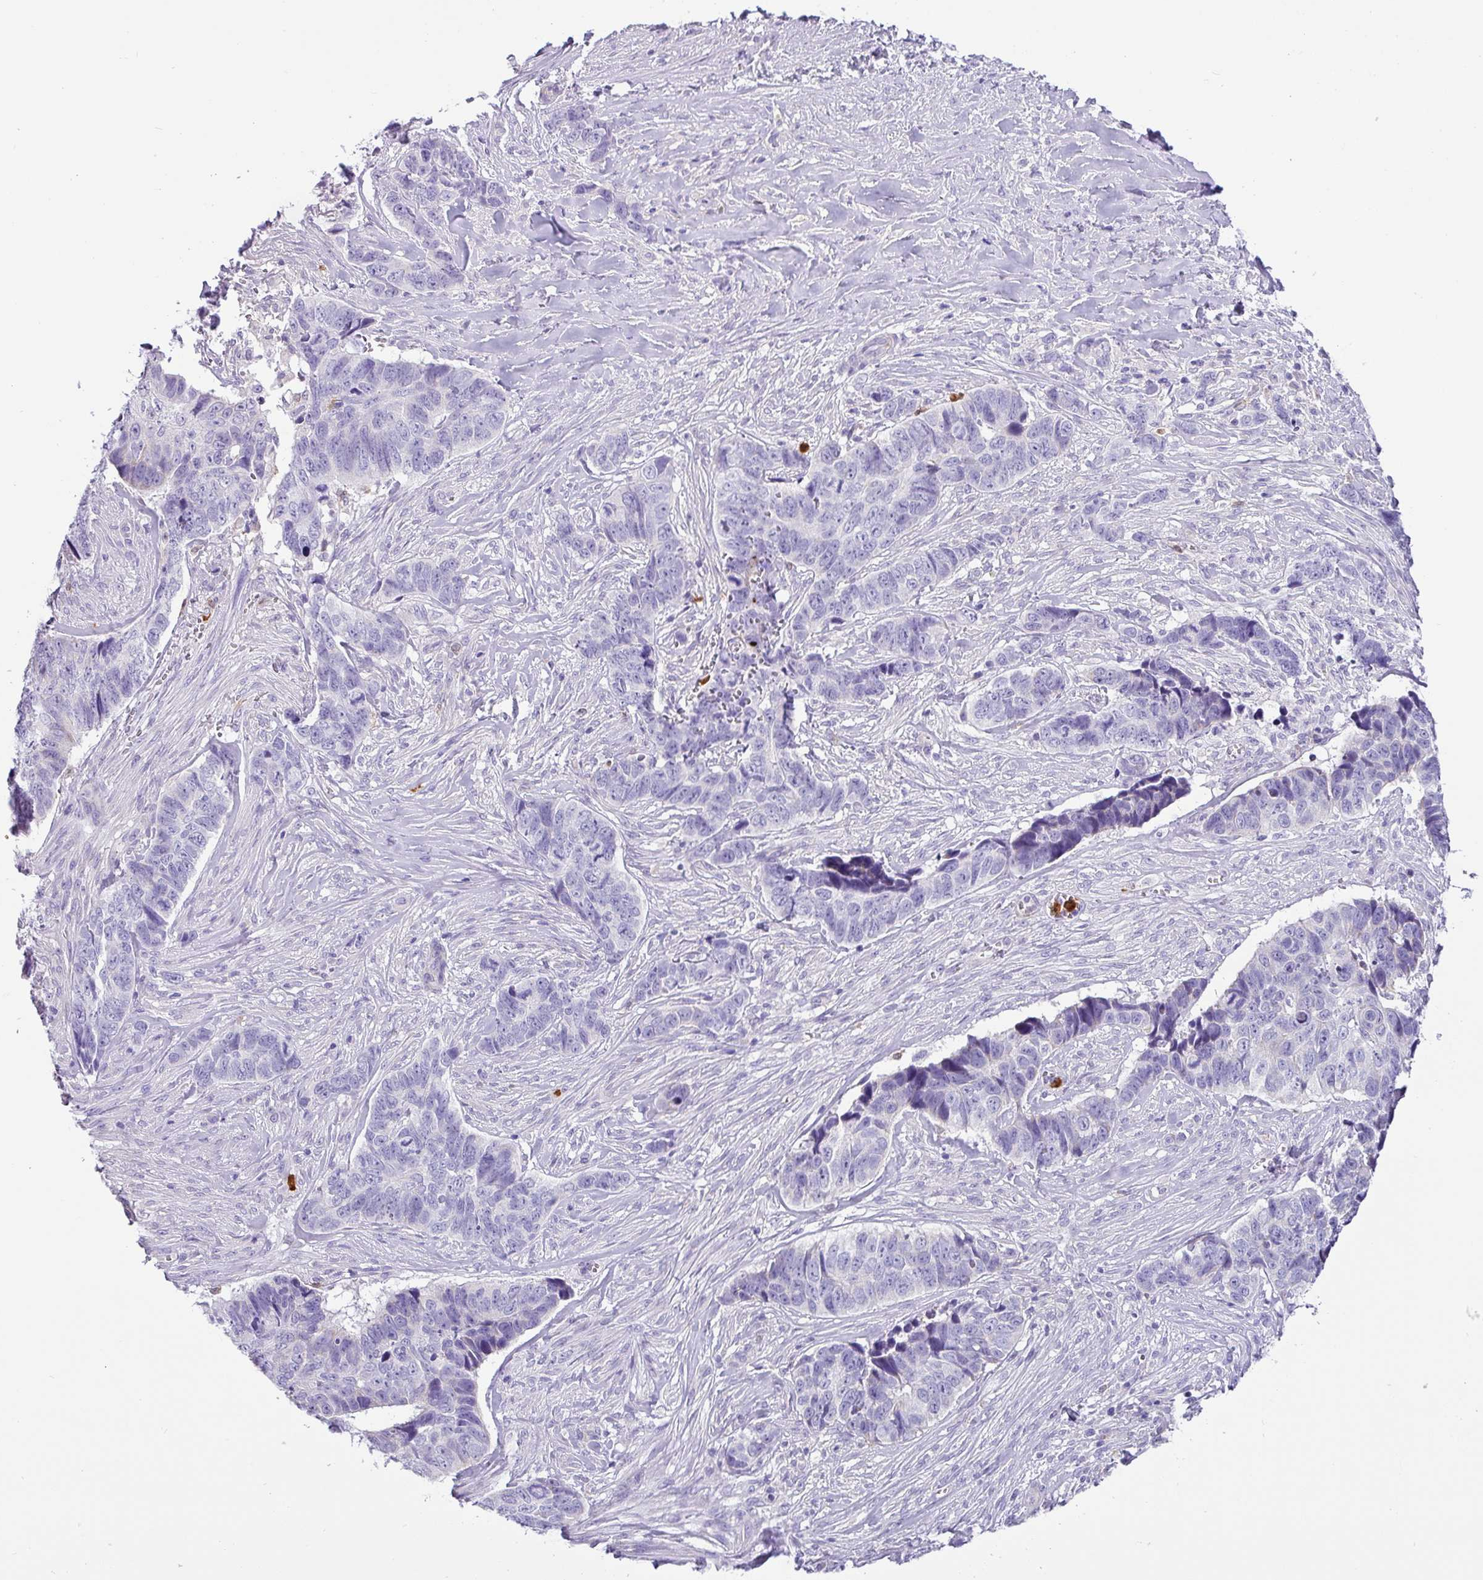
{"staining": {"intensity": "negative", "quantity": "none", "location": "none"}, "tissue": "skin cancer", "cell_type": "Tumor cells", "image_type": "cancer", "snomed": [{"axis": "morphology", "description": "Basal cell carcinoma"}, {"axis": "topography", "description": "Skin"}], "caption": "The photomicrograph shows no staining of tumor cells in skin cancer (basal cell carcinoma).", "gene": "SH2D3C", "patient": {"sex": "female", "age": 82}}